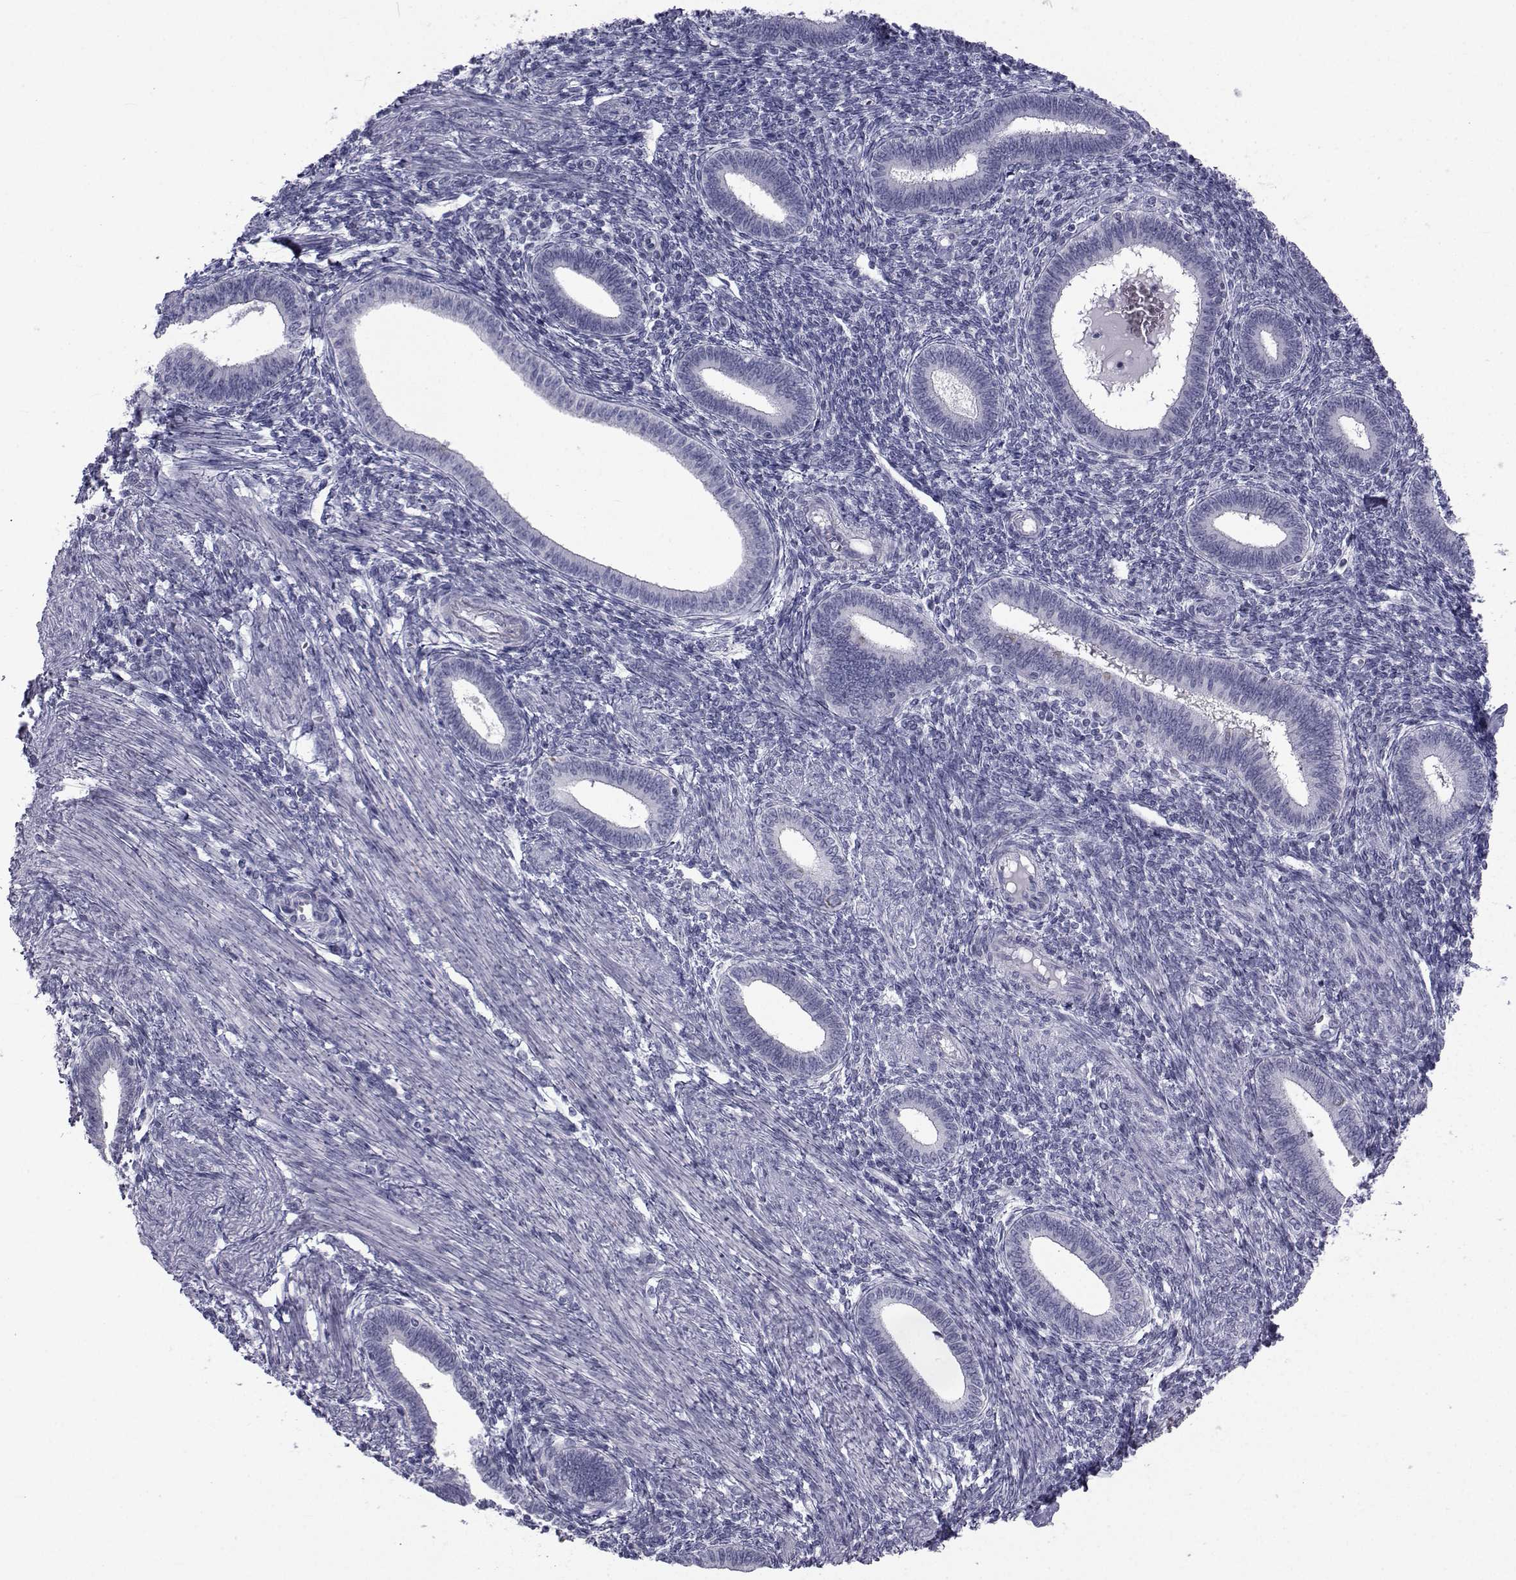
{"staining": {"intensity": "negative", "quantity": "none", "location": "none"}, "tissue": "endometrium", "cell_type": "Cells in endometrial stroma", "image_type": "normal", "snomed": [{"axis": "morphology", "description": "Normal tissue, NOS"}, {"axis": "topography", "description": "Endometrium"}], "caption": "A photomicrograph of human endometrium is negative for staining in cells in endometrial stroma. Brightfield microscopy of immunohistochemistry (IHC) stained with DAB (brown) and hematoxylin (blue), captured at high magnification.", "gene": "FDXR", "patient": {"sex": "female", "age": 42}}